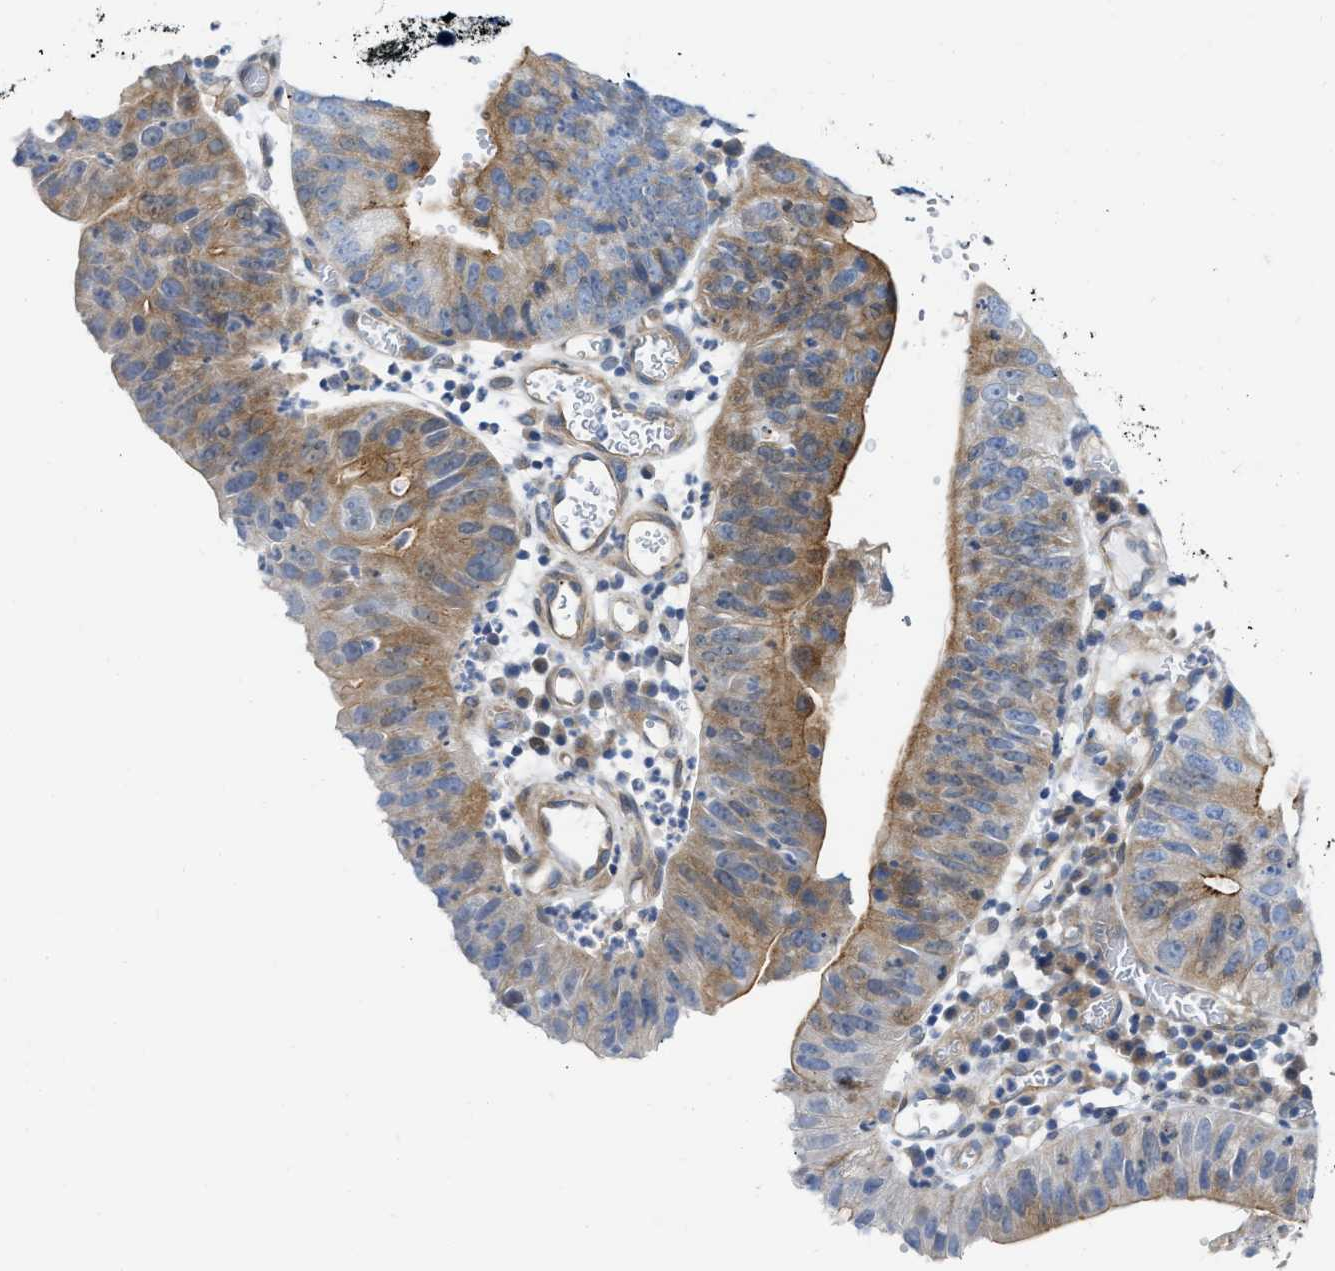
{"staining": {"intensity": "moderate", "quantity": ">75%", "location": "cytoplasmic/membranous"}, "tissue": "stomach cancer", "cell_type": "Tumor cells", "image_type": "cancer", "snomed": [{"axis": "morphology", "description": "Adenocarcinoma, NOS"}, {"axis": "topography", "description": "Stomach"}], "caption": "Stomach adenocarcinoma tissue exhibits moderate cytoplasmic/membranous staining in approximately >75% of tumor cells The staining was performed using DAB (3,3'-diaminobenzidine), with brown indicating positive protein expression. Nuclei are stained blue with hematoxylin.", "gene": "FHL1", "patient": {"sex": "male", "age": 59}}